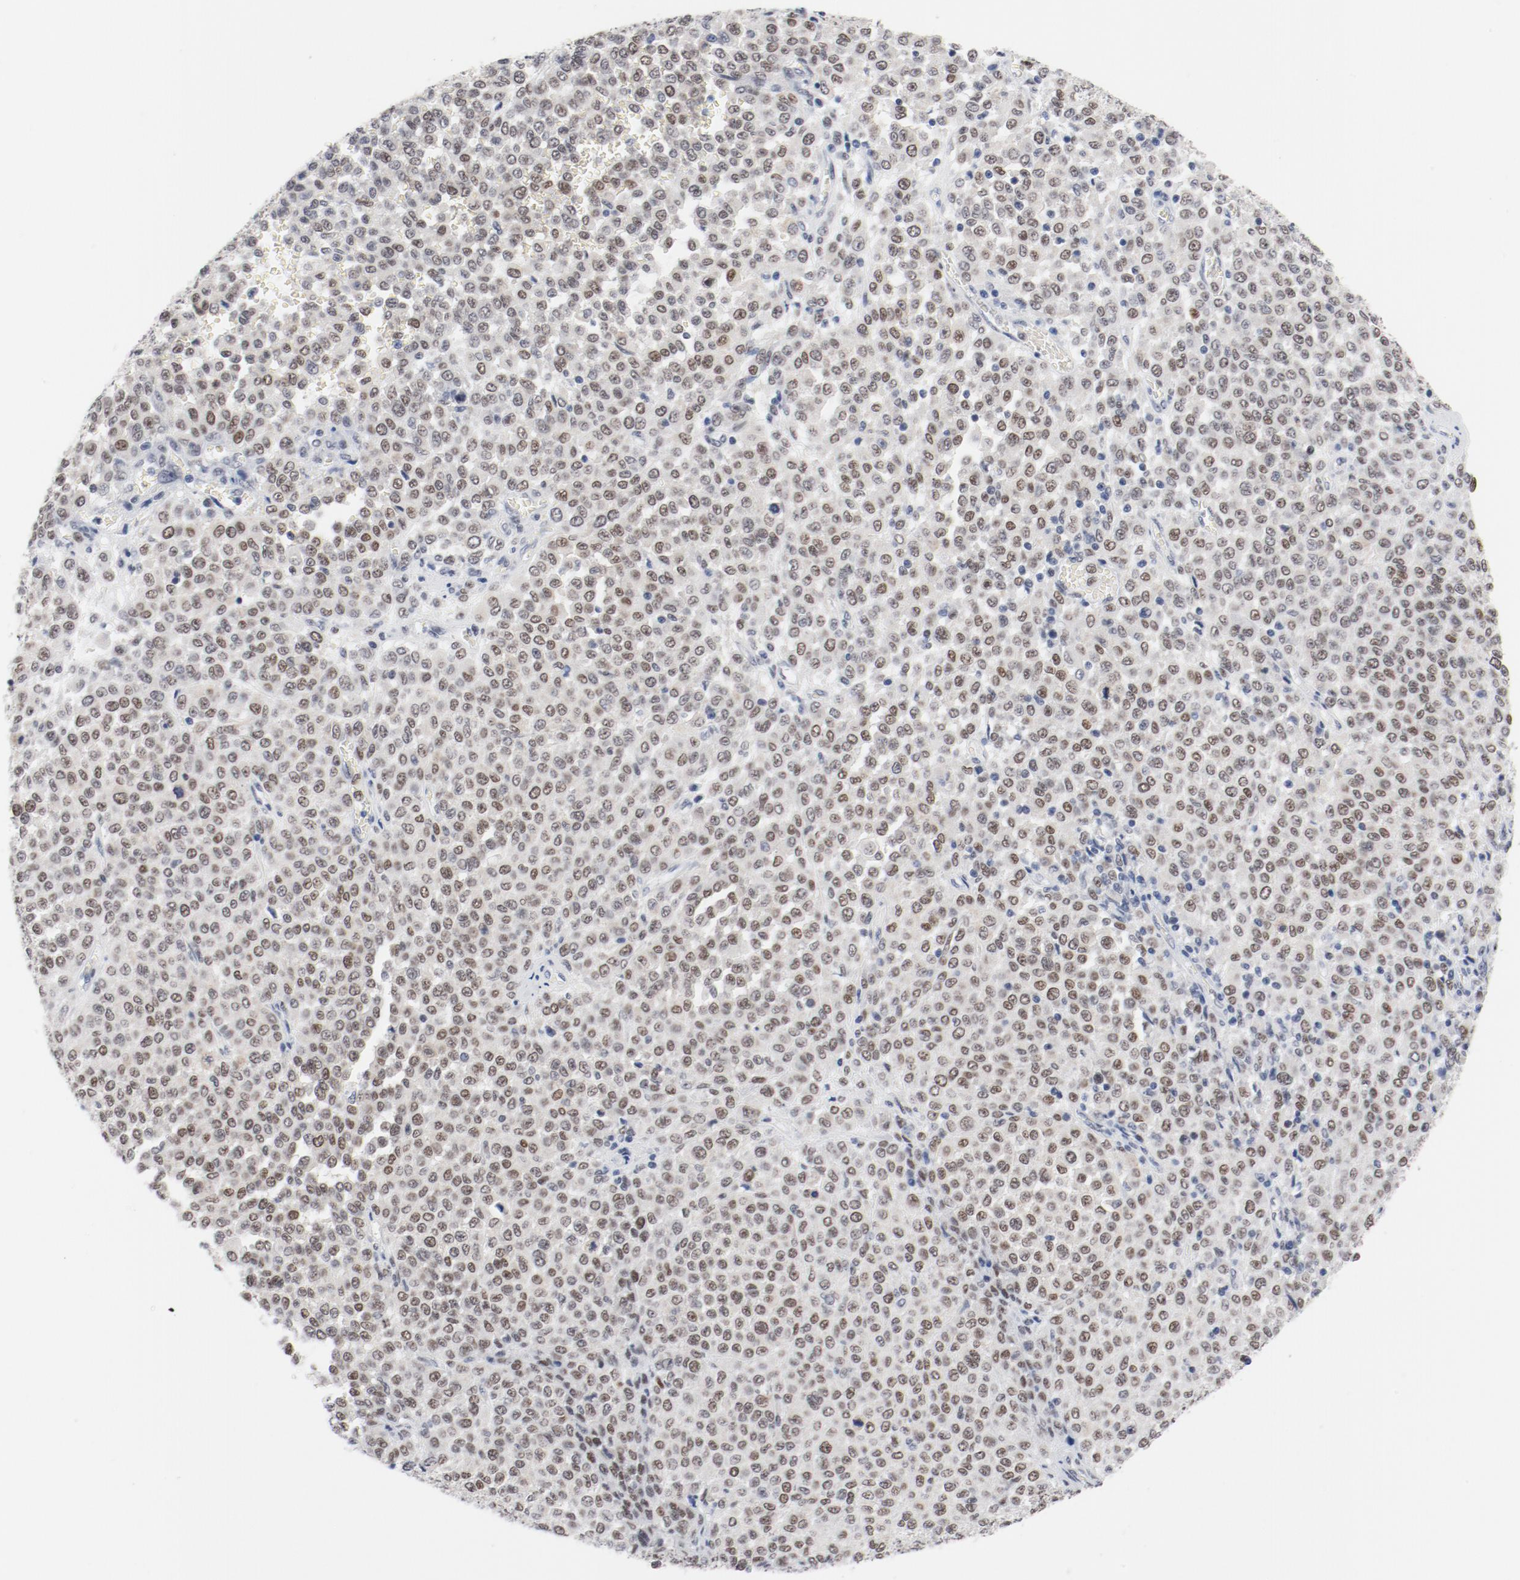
{"staining": {"intensity": "moderate", "quantity": ">75%", "location": "nuclear"}, "tissue": "melanoma", "cell_type": "Tumor cells", "image_type": "cancer", "snomed": [{"axis": "morphology", "description": "Malignant melanoma, Metastatic site"}, {"axis": "topography", "description": "Pancreas"}], "caption": "Malignant melanoma (metastatic site) was stained to show a protein in brown. There is medium levels of moderate nuclear staining in approximately >75% of tumor cells.", "gene": "ARNT", "patient": {"sex": "female", "age": 30}}